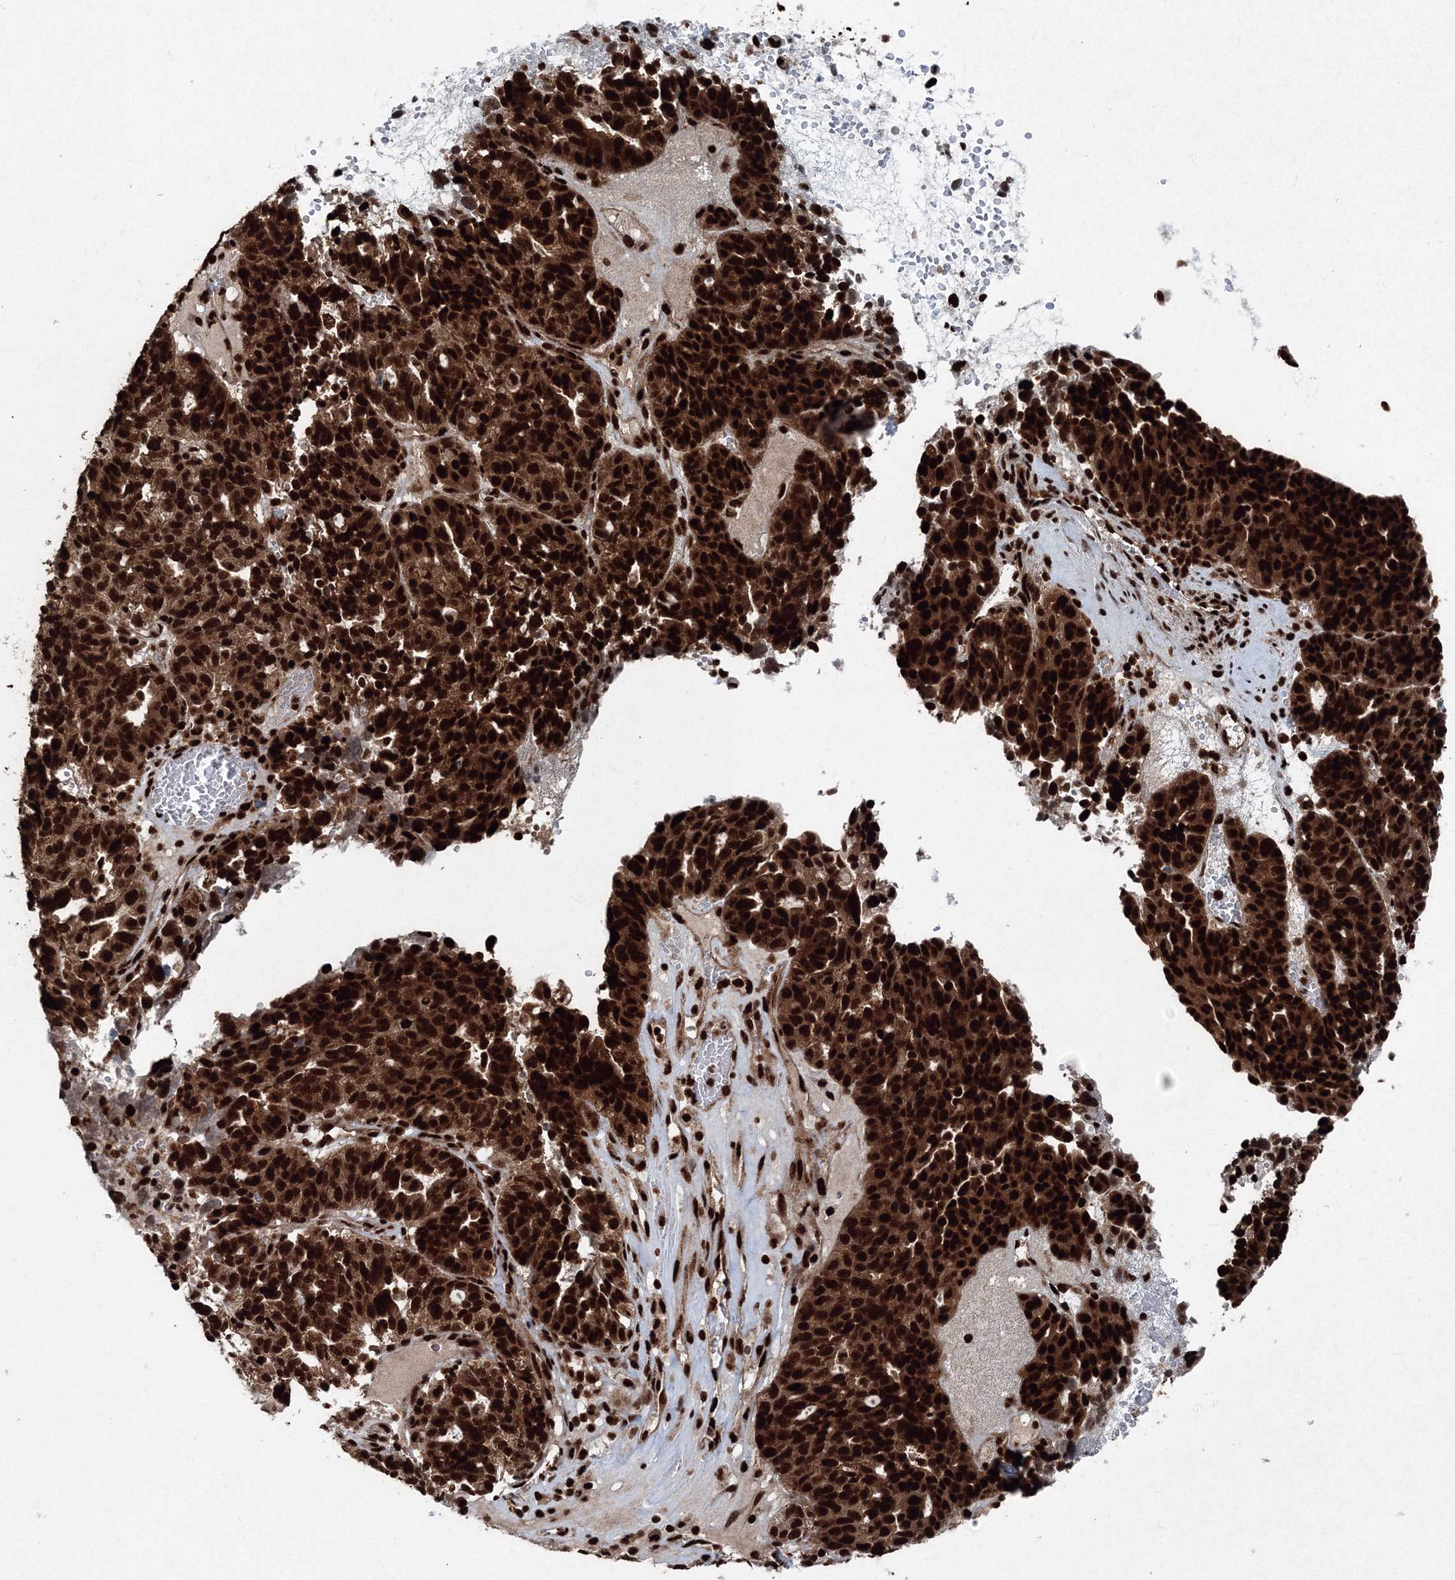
{"staining": {"intensity": "strong", "quantity": ">75%", "location": "cytoplasmic/membranous,nuclear"}, "tissue": "ovarian cancer", "cell_type": "Tumor cells", "image_type": "cancer", "snomed": [{"axis": "morphology", "description": "Cystadenocarcinoma, serous, NOS"}, {"axis": "topography", "description": "Ovary"}], "caption": "Strong cytoplasmic/membranous and nuclear protein staining is identified in about >75% of tumor cells in ovarian cancer.", "gene": "SNRPC", "patient": {"sex": "female", "age": 59}}